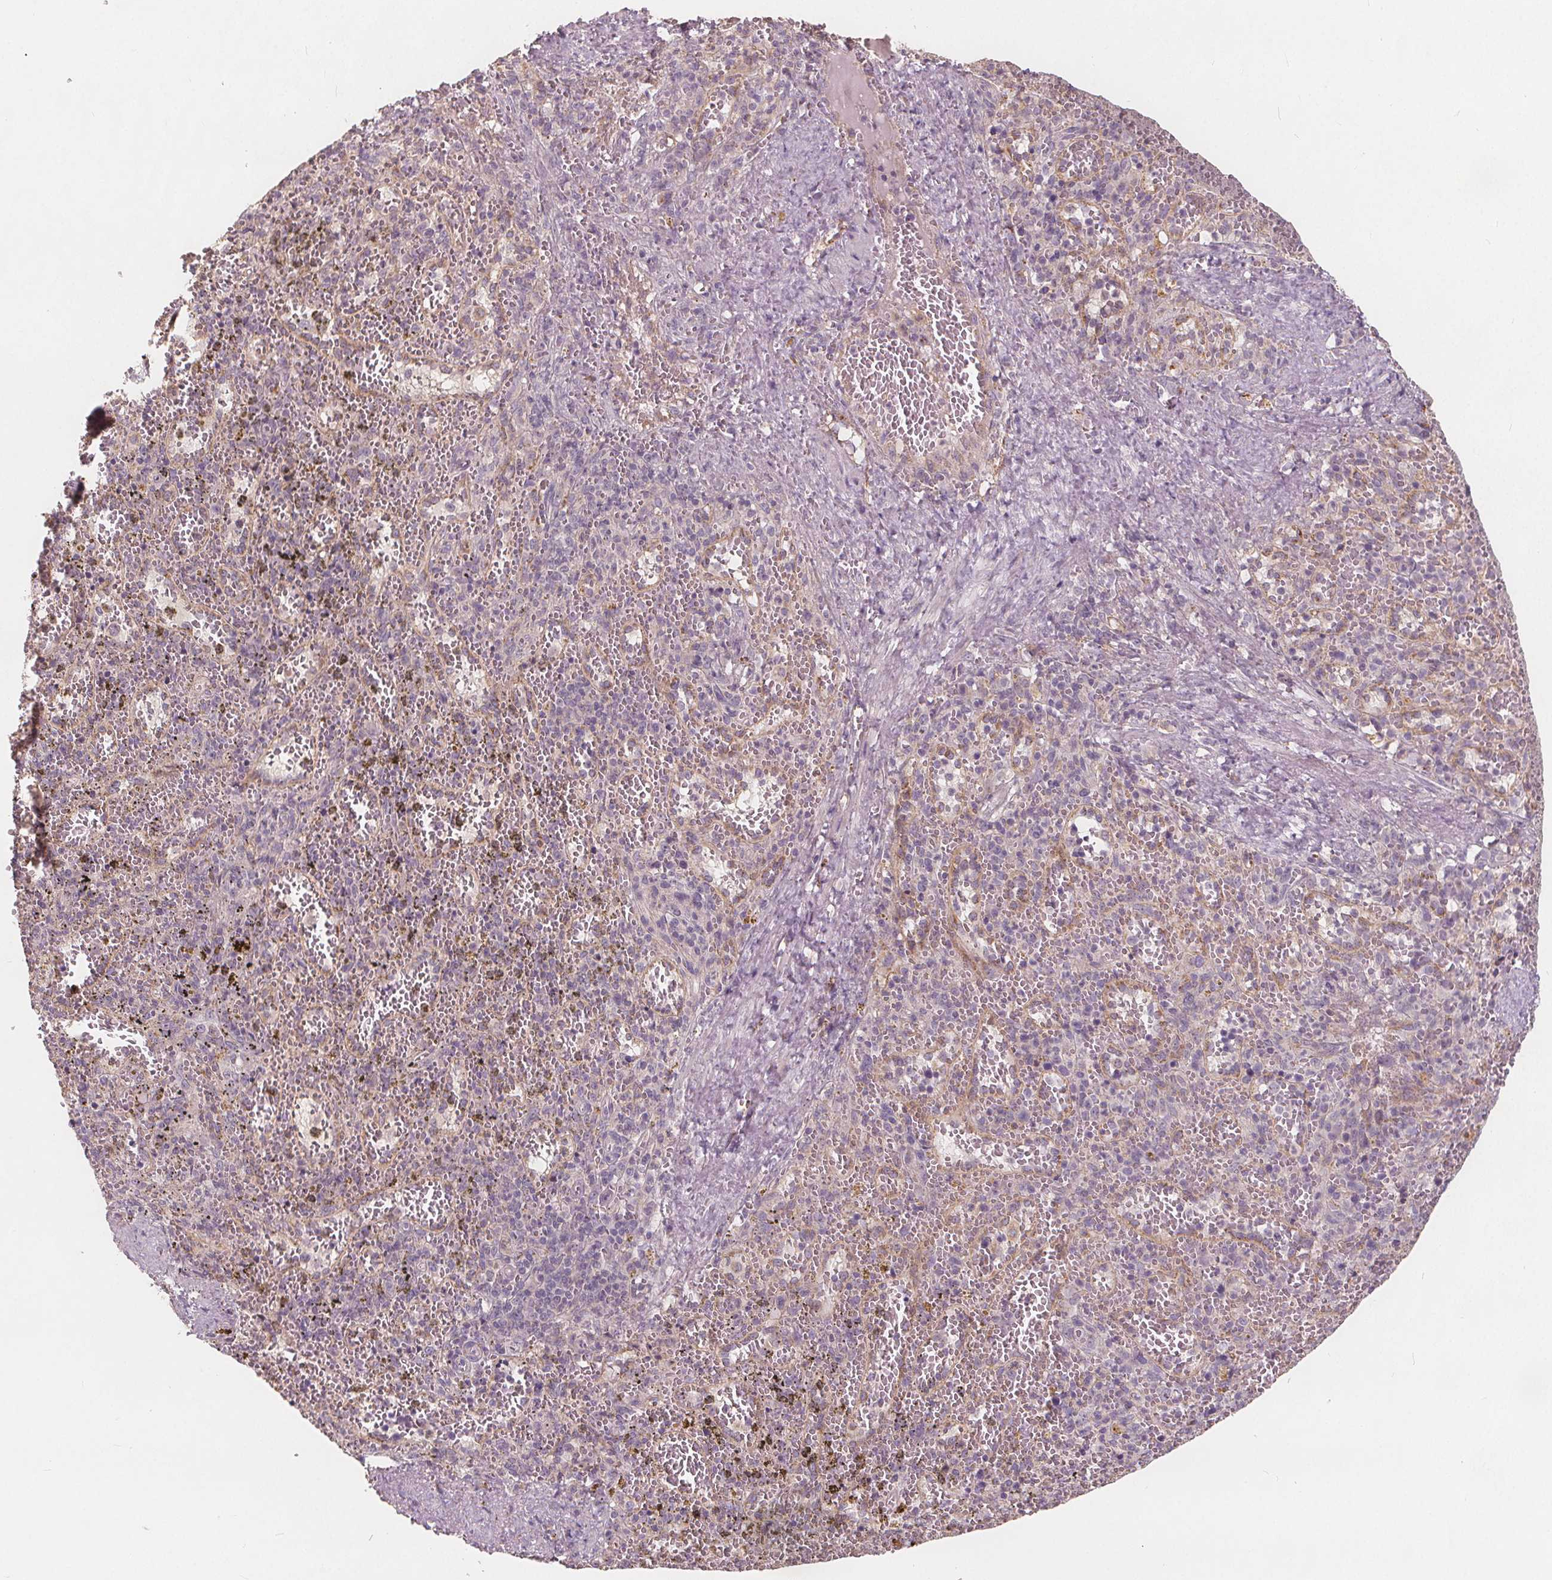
{"staining": {"intensity": "negative", "quantity": "none", "location": "none"}, "tissue": "spleen", "cell_type": "Cells in red pulp", "image_type": "normal", "snomed": [{"axis": "morphology", "description": "Normal tissue, NOS"}, {"axis": "topography", "description": "Spleen"}], "caption": "Spleen stained for a protein using immunohistochemistry (IHC) reveals no staining cells in red pulp.", "gene": "DRC3", "patient": {"sex": "female", "age": 50}}